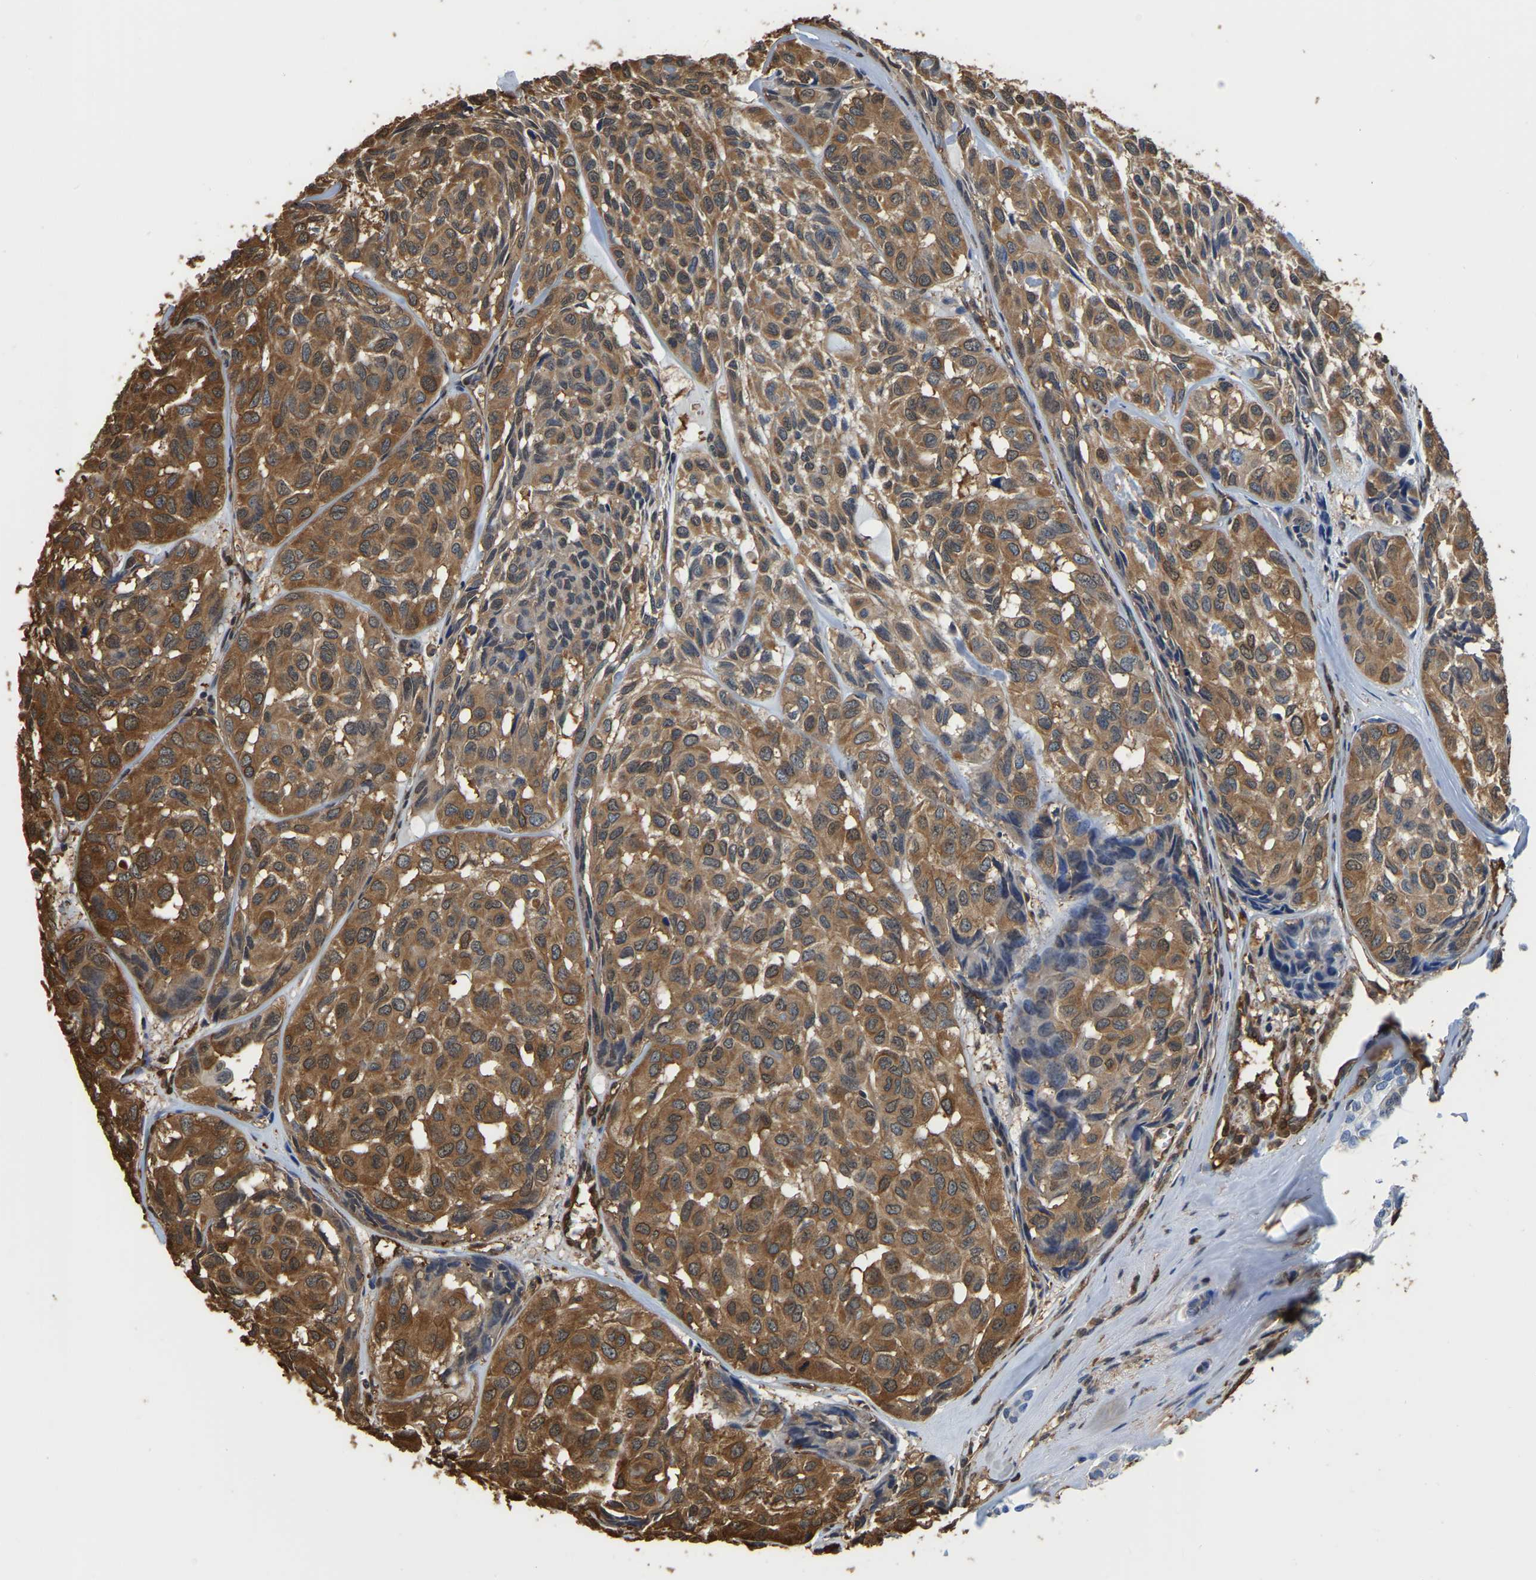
{"staining": {"intensity": "moderate", "quantity": ">75%", "location": "cytoplasmic/membranous"}, "tissue": "head and neck cancer", "cell_type": "Tumor cells", "image_type": "cancer", "snomed": [{"axis": "morphology", "description": "Adenocarcinoma, NOS"}, {"axis": "topography", "description": "Salivary gland, NOS"}, {"axis": "topography", "description": "Head-Neck"}], "caption": "Immunohistochemical staining of head and neck cancer (adenocarcinoma) exhibits medium levels of moderate cytoplasmic/membranous expression in approximately >75% of tumor cells.", "gene": "LDHB", "patient": {"sex": "female", "age": 76}}